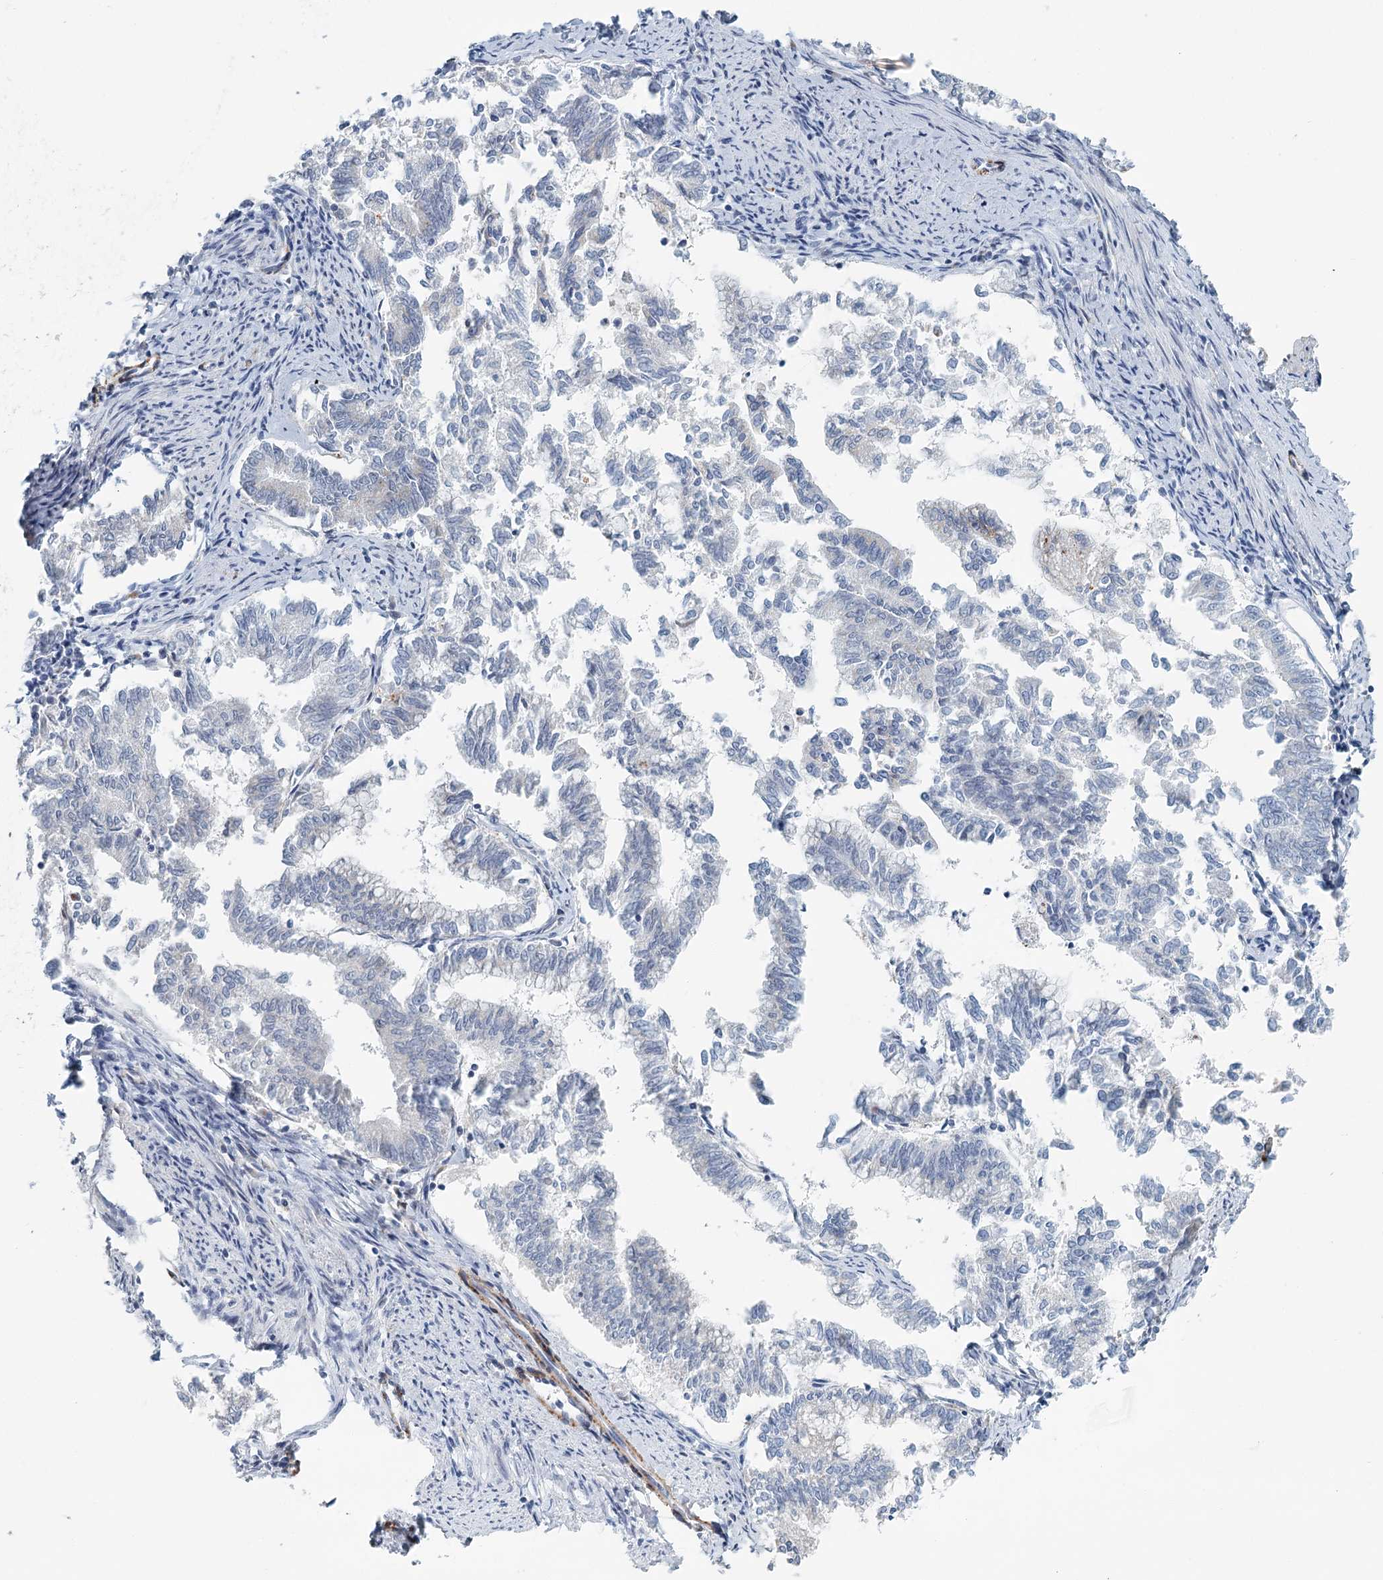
{"staining": {"intensity": "negative", "quantity": "none", "location": "none"}, "tissue": "endometrial cancer", "cell_type": "Tumor cells", "image_type": "cancer", "snomed": [{"axis": "morphology", "description": "Adenocarcinoma, NOS"}, {"axis": "topography", "description": "Endometrium"}], "caption": "An image of adenocarcinoma (endometrial) stained for a protein shows no brown staining in tumor cells.", "gene": "ZNF527", "patient": {"sex": "female", "age": 79}}